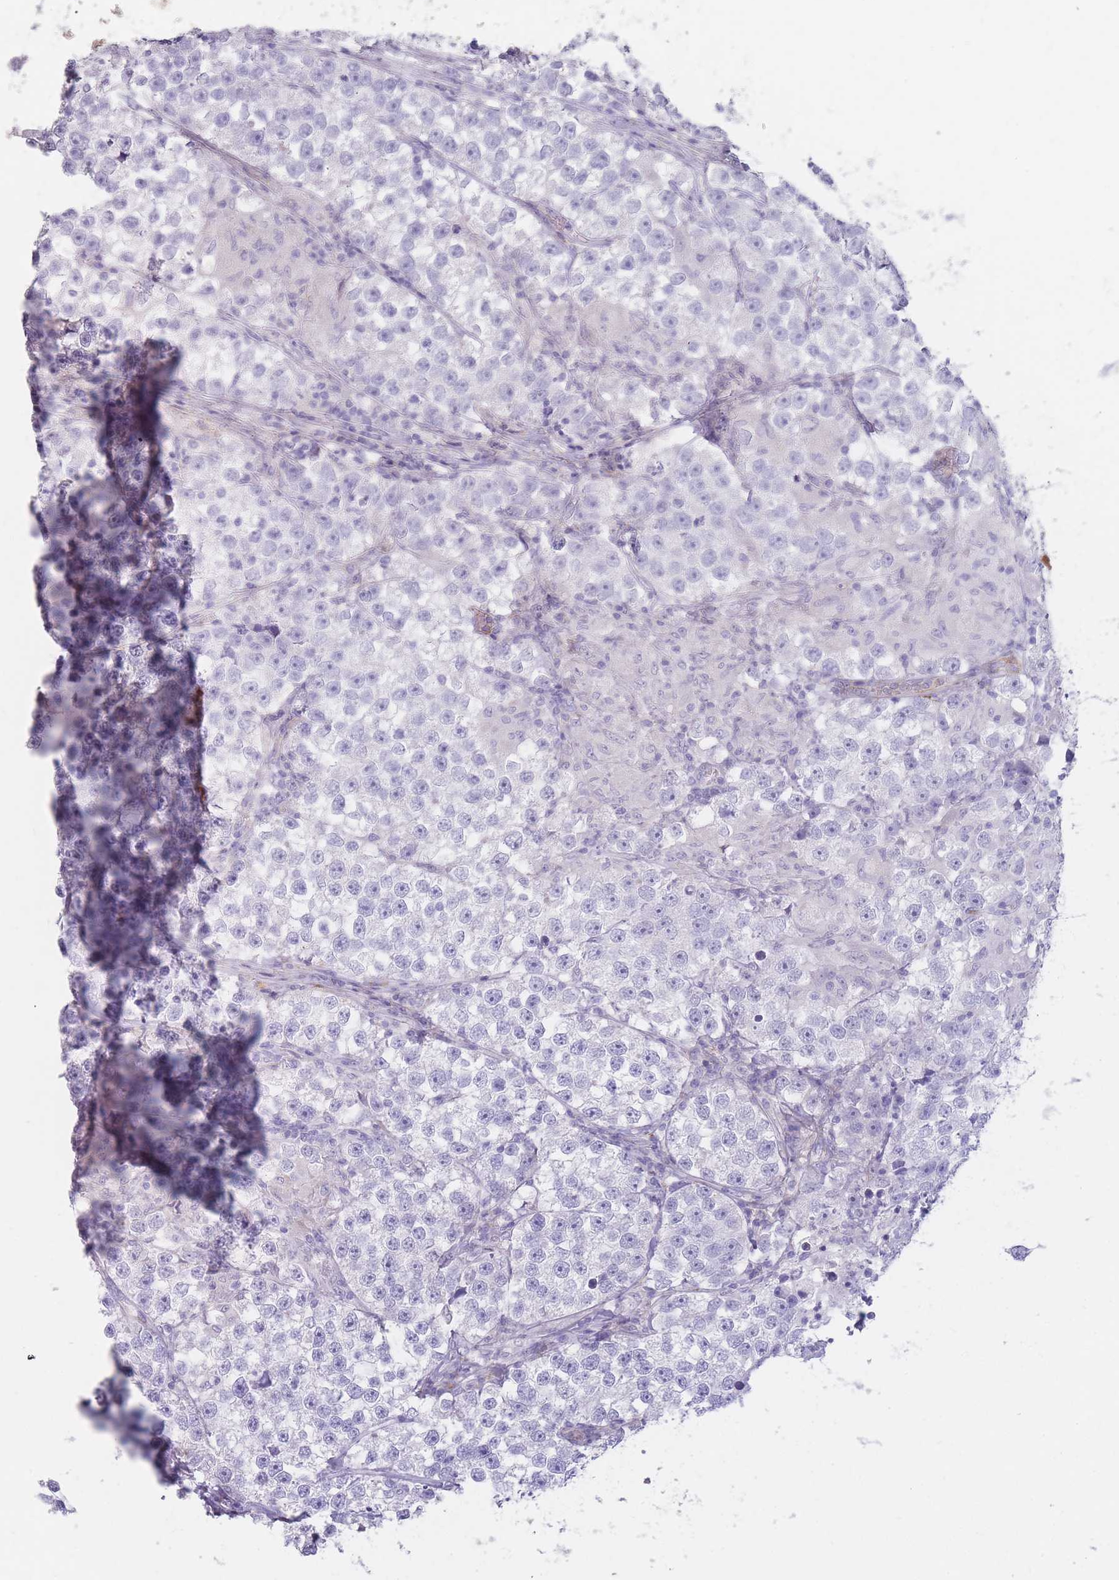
{"staining": {"intensity": "negative", "quantity": "none", "location": "none"}, "tissue": "testis cancer", "cell_type": "Tumor cells", "image_type": "cancer", "snomed": [{"axis": "morphology", "description": "Seminoma, NOS"}, {"axis": "topography", "description": "Testis"}], "caption": "DAB (3,3'-diaminobenzidine) immunohistochemical staining of human testis cancer displays no significant expression in tumor cells. The staining is performed using DAB (3,3'-diaminobenzidine) brown chromogen with nuclei counter-stained in using hematoxylin.", "gene": "PRG4", "patient": {"sex": "male", "age": 46}}